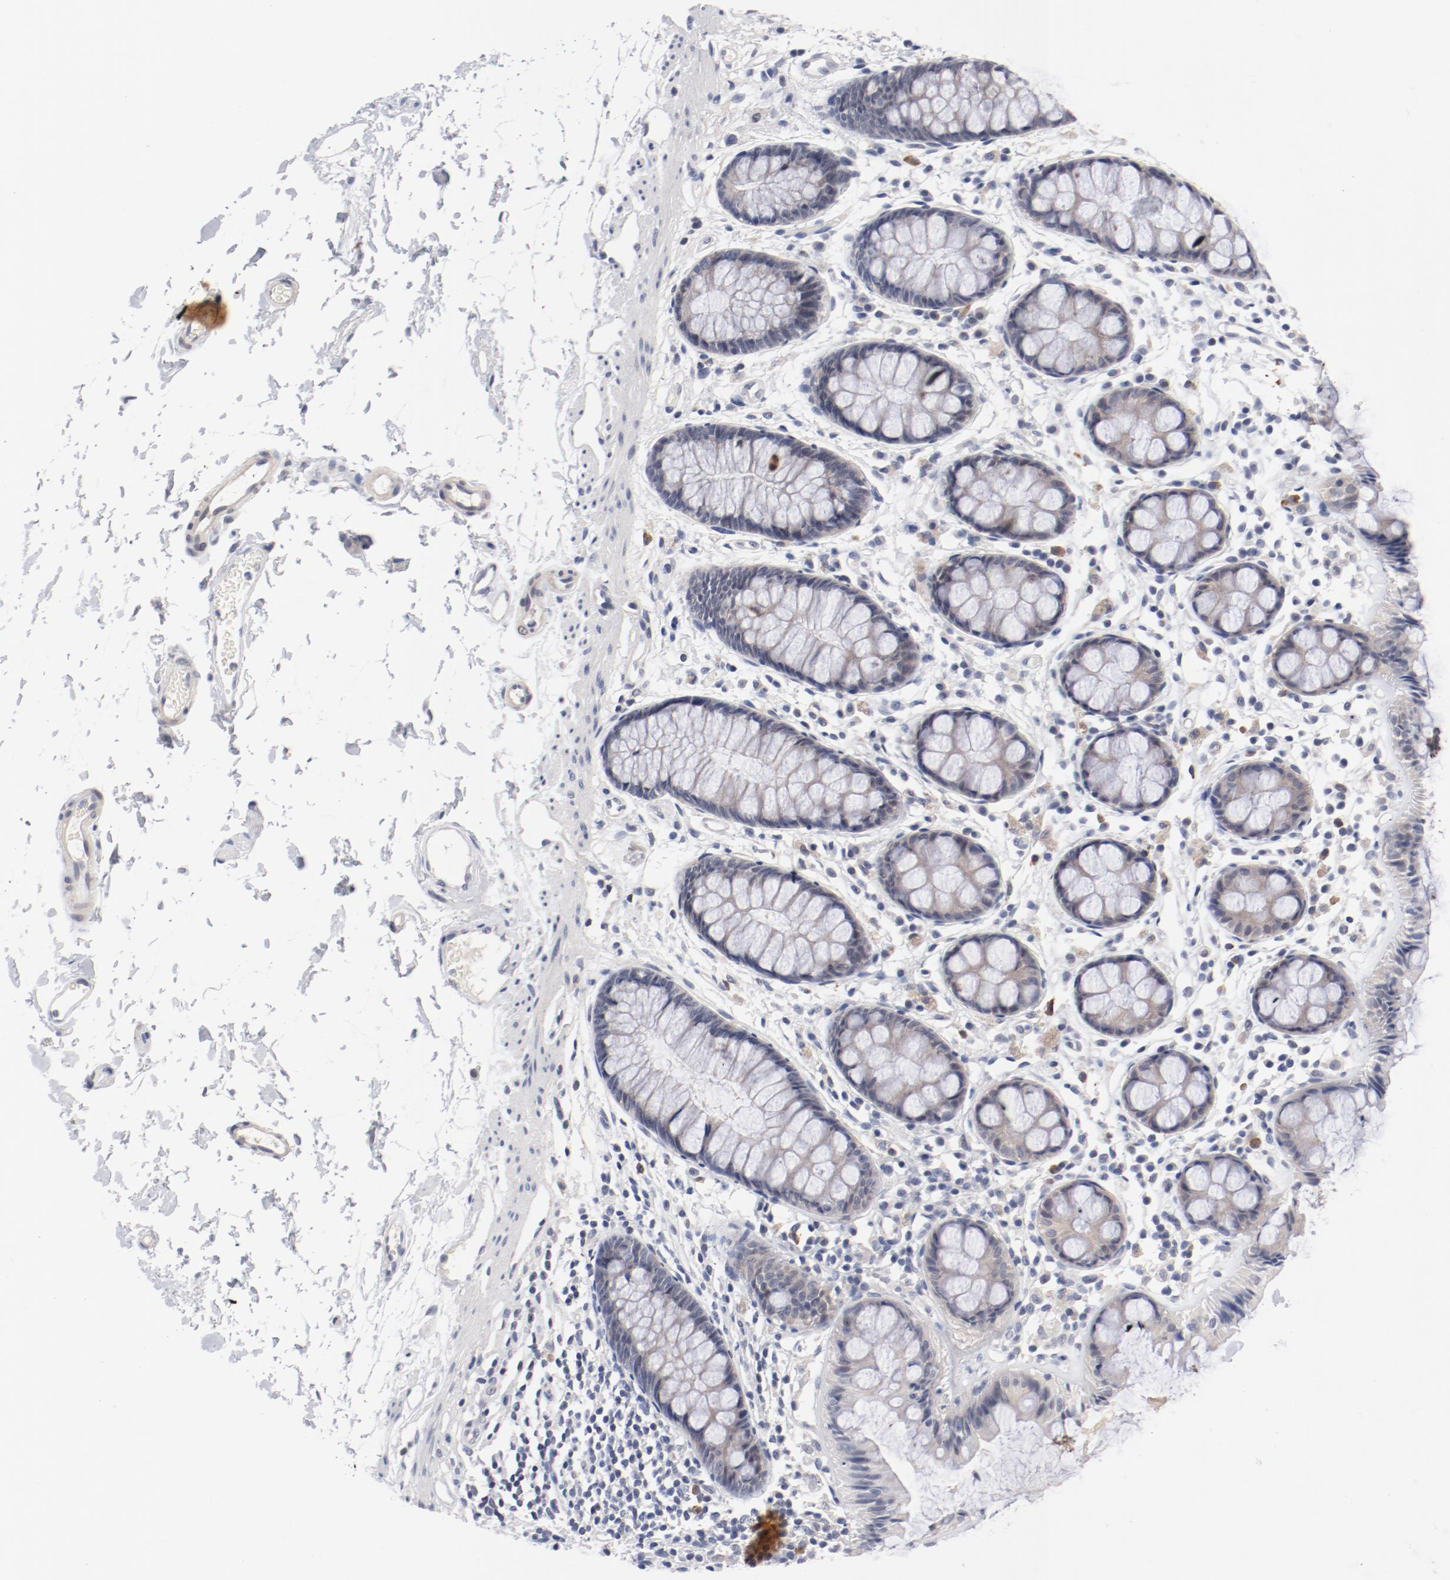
{"staining": {"intensity": "negative", "quantity": "none", "location": "none"}, "tissue": "rectum", "cell_type": "Glandular cells", "image_type": "normal", "snomed": [{"axis": "morphology", "description": "Normal tissue, NOS"}, {"axis": "topography", "description": "Rectum"}], "caption": "Protein analysis of unremarkable rectum demonstrates no significant positivity in glandular cells. (Brightfield microscopy of DAB IHC at high magnification).", "gene": "KCNK13", "patient": {"sex": "female", "age": 66}}